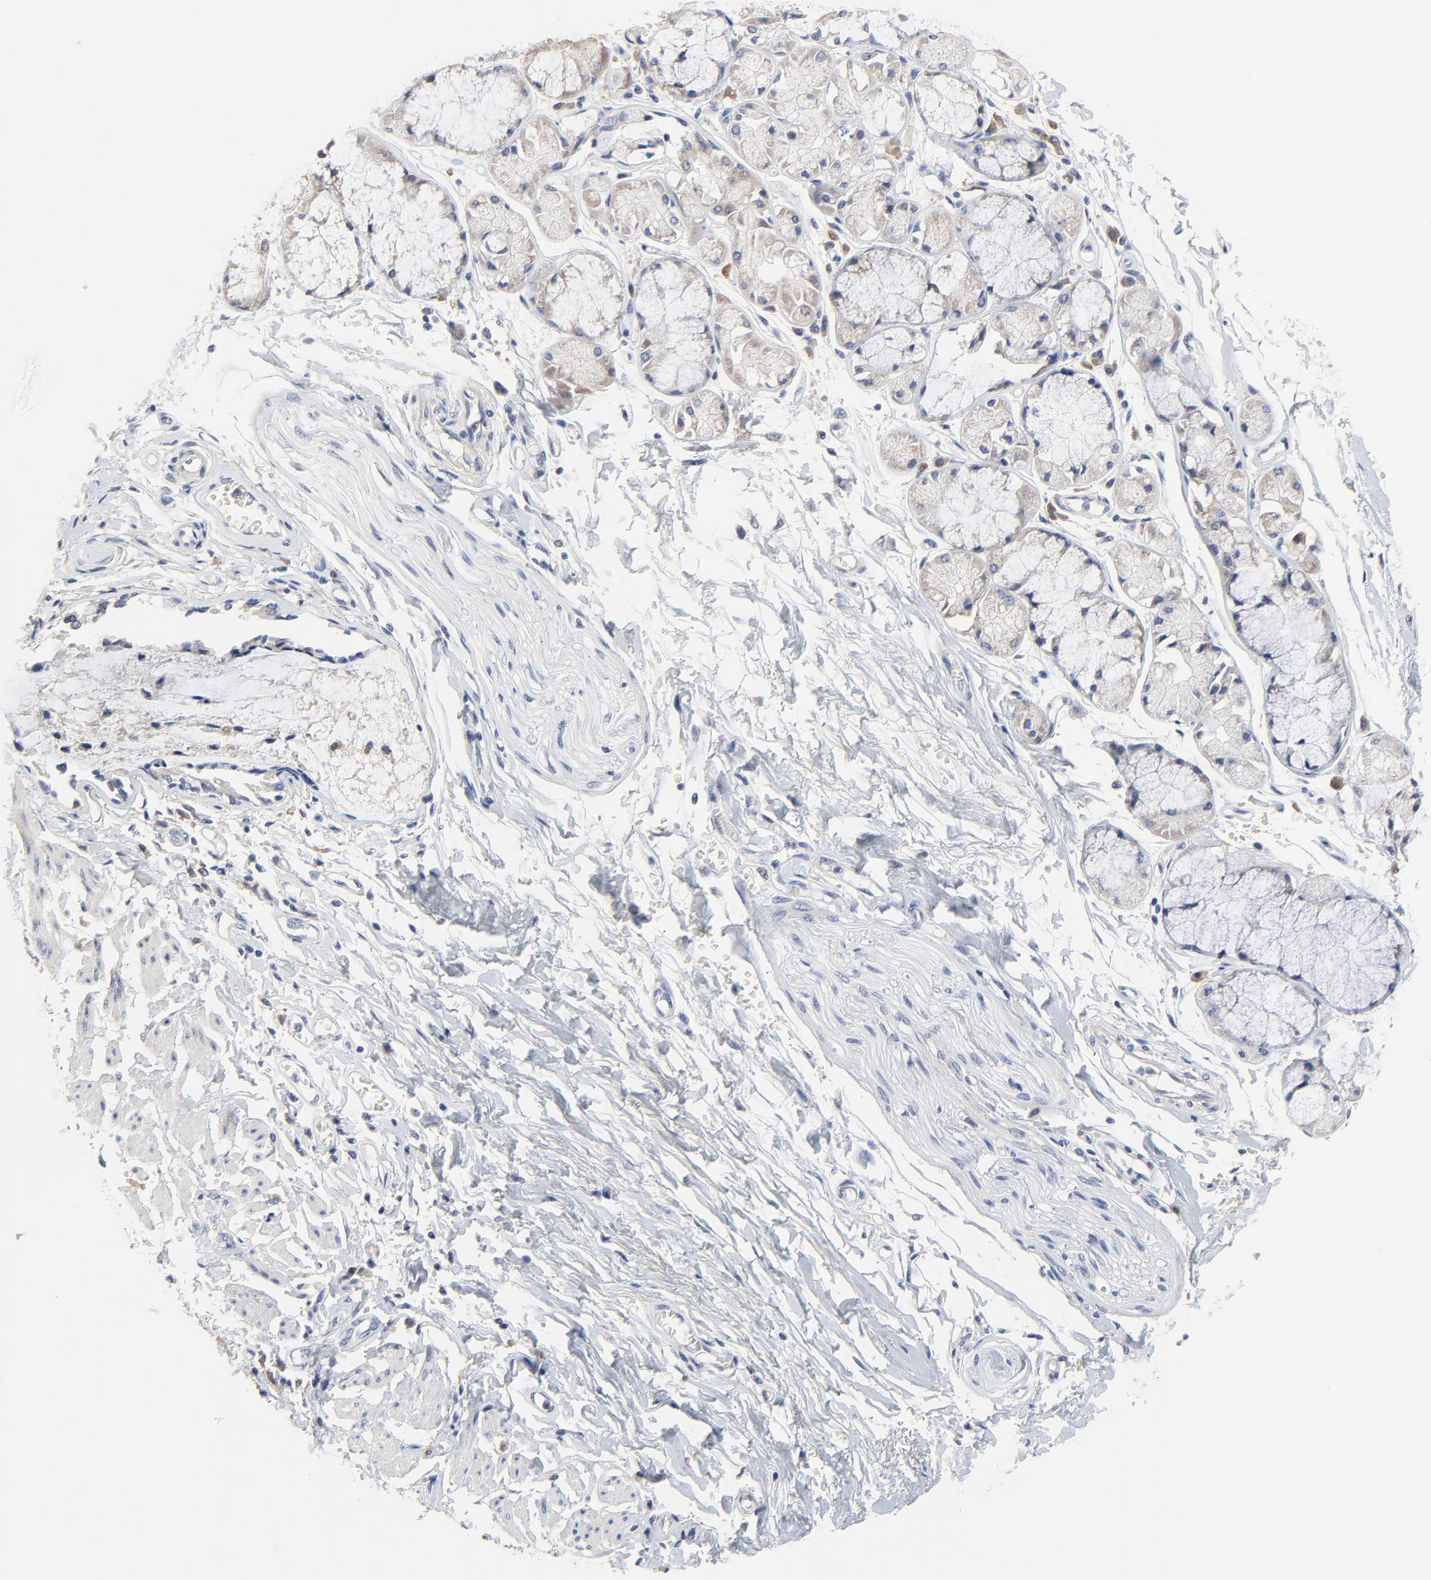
{"staining": {"intensity": "weak", "quantity": "<25%", "location": "cytoplasmic/membranous"}, "tissue": "bronchus", "cell_type": "Respiratory epithelial cells", "image_type": "normal", "snomed": [{"axis": "morphology", "description": "Normal tissue, NOS"}, {"axis": "topography", "description": "Bronchus"}, {"axis": "topography", "description": "Lung"}], "caption": "This photomicrograph is of normal bronchus stained with IHC to label a protein in brown with the nuclei are counter-stained blue. There is no positivity in respiratory epithelial cells. (DAB (3,3'-diaminobenzidine) immunohistochemistry (IHC) visualized using brightfield microscopy, high magnification).", "gene": "DHRSX", "patient": {"sex": "female", "age": 56}}